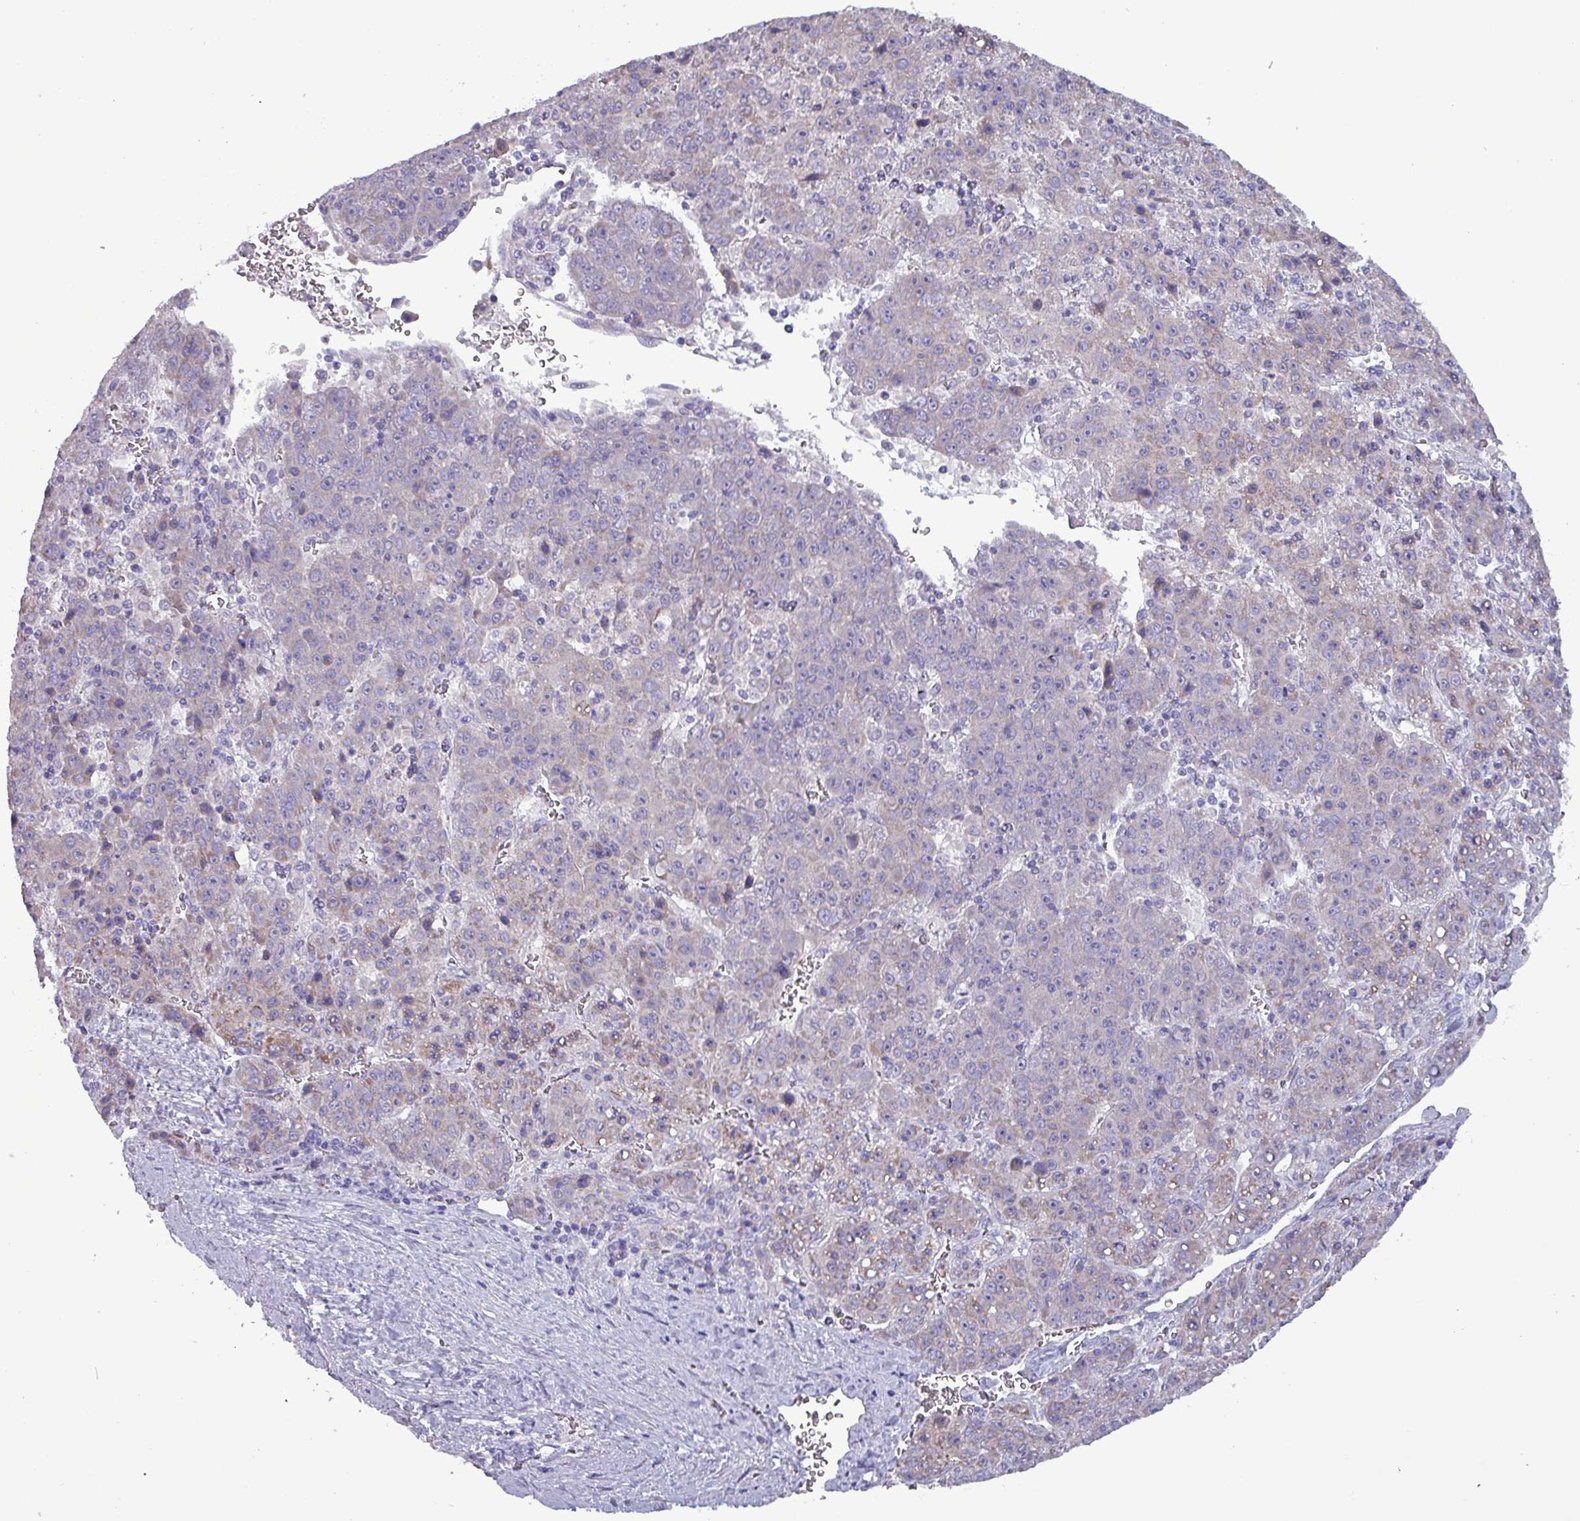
{"staining": {"intensity": "moderate", "quantity": "<25%", "location": "cytoplasmic/membranous"}, "tissue": "liver cancer", "cell_type": "Tumor cells", "image_type": "cancer", "snomed": [{"axis": "morphology", "description": "Carcinoma, Hepatocellular, NOS"}, {"axis": "topography", "description": "Liver"}], "caption": "Protein expression by immunohistochemistry (IHC) reveals moderate cytoplasmic/membranous positivity in approximately <25% of tumor cells in liver cancer (hepatocellular carcinoma). Immunohistochemistry stains the protein of interest in brown and the nuclei are stained blue.", "gene": "HSD3B7", "patient": {"sex": "female", "age": 53}}